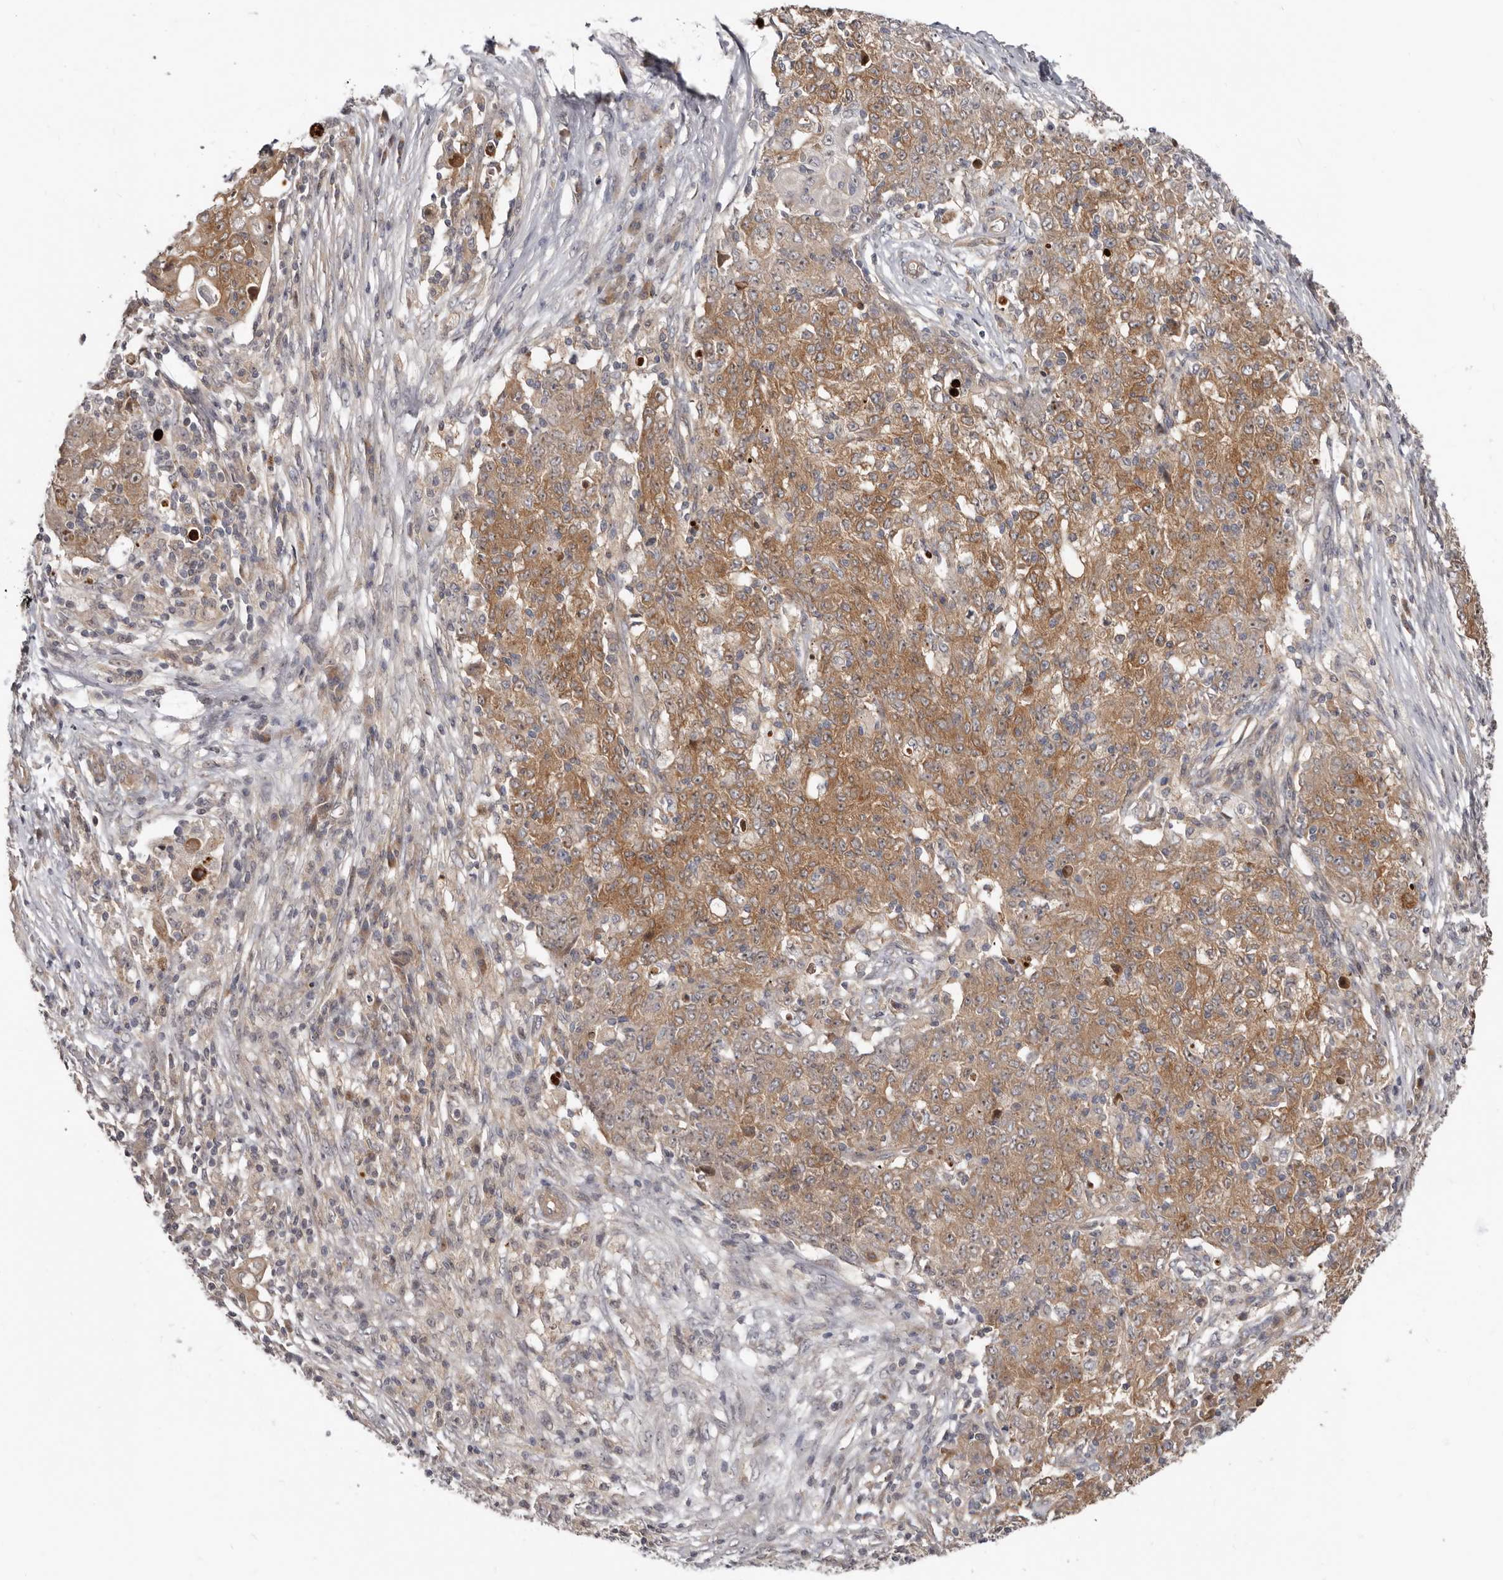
{"staining": {"intensity": "moderate", "quantity": ">75%", "location": "cytoplasmic/membranous"}, "tissue": "ovarian cancer", "cell_type": "Tumor cells", "image_type": "cancer", "snomed": [{"axis": "morphology", "description": "Carcinoma, endometroid"}, {"axis": "topography", "description": "Ovary"}], "caption": "This micrograph reveals immunohistochemistry (IHC) staining of ovarian cancer, with medium moderate cytoplasmic/membranous positivity in approximately >75% of tumor cells.", "gene": "BAD", "patient": {"sex": "female", "age": 42}}